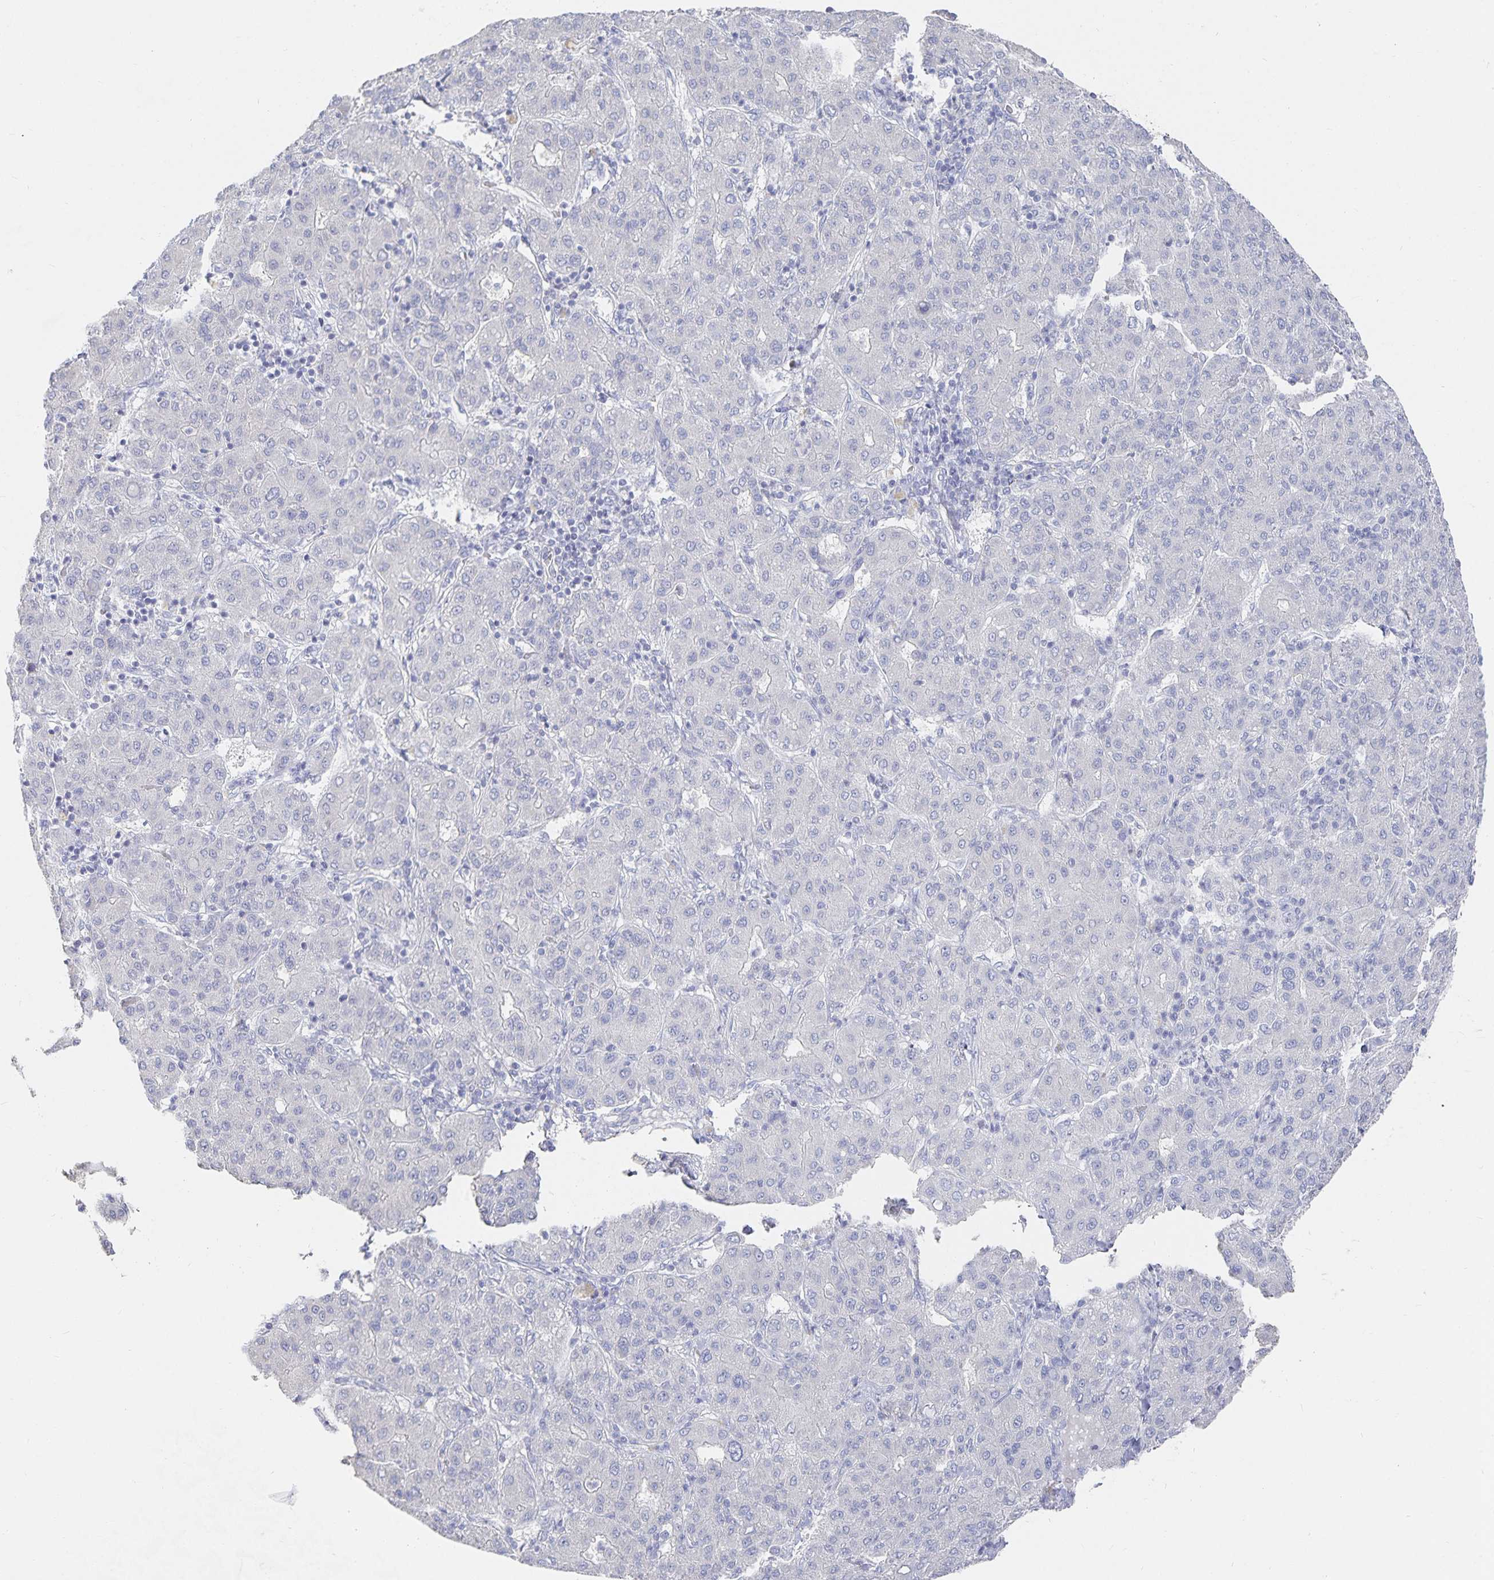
{"staining": {"intensity": "negative", "quantity": "none", "location": "none"}, "tissue": "liver cancer", "cell_type": "Tumor cells", "image_type": "cancer", "snomed": [{"axis": "morphology", "description": "Carcinoma, Hepatocellular, NOS"}, {"axis": "topography", "description": "Liver"}], "caption": "Immunohistochemical staining of liver cancer demonstrates no significant staining in tumor cells.", "gene": "DNAH9", "patient": {"sex": "male", "age": 65}}